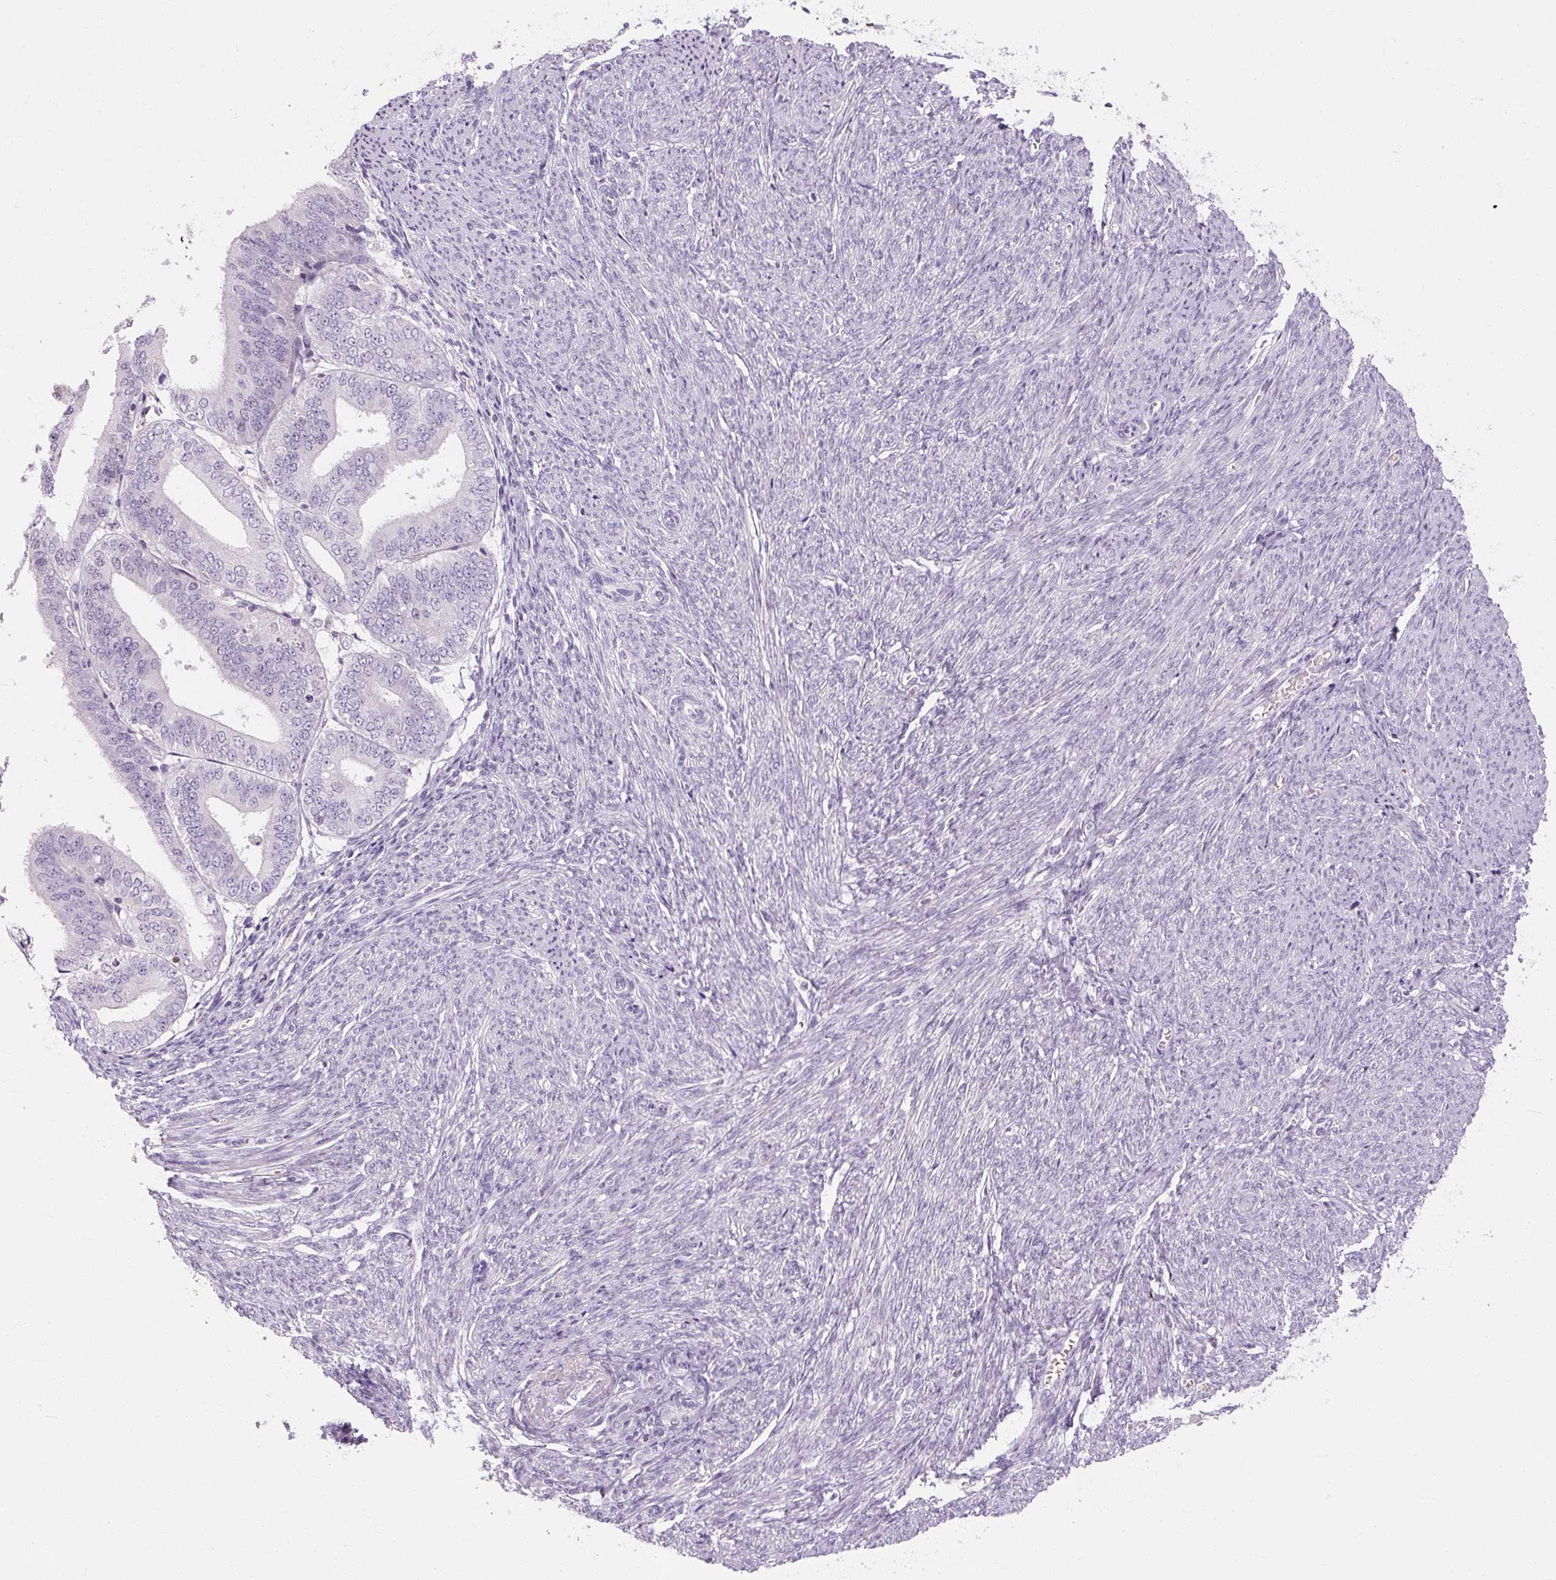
{"staining": {"intensity": "negative", "quantity": "none", "location": "none"}, "tissue": "endometrial cancer", "cell_type": "Tumor cells", "image_type": "cancer", "snomed": [{"axis": "morphology", "description": "Adenocarcinoma, NOS"}, {"axis": "topography", "description": "Endometrium"}], "caption": "Immunohistochemistry of human endometrial cancer (adenocarcinoma) reveals no positivity in tumor cells. (DAB (3,3'-diaminobenzidine) immunohistochemistry visualized using brightfield microscopy, high magnification).", "gene": "NFE2L3", "patient": {"sex": "female", "age": 63}}